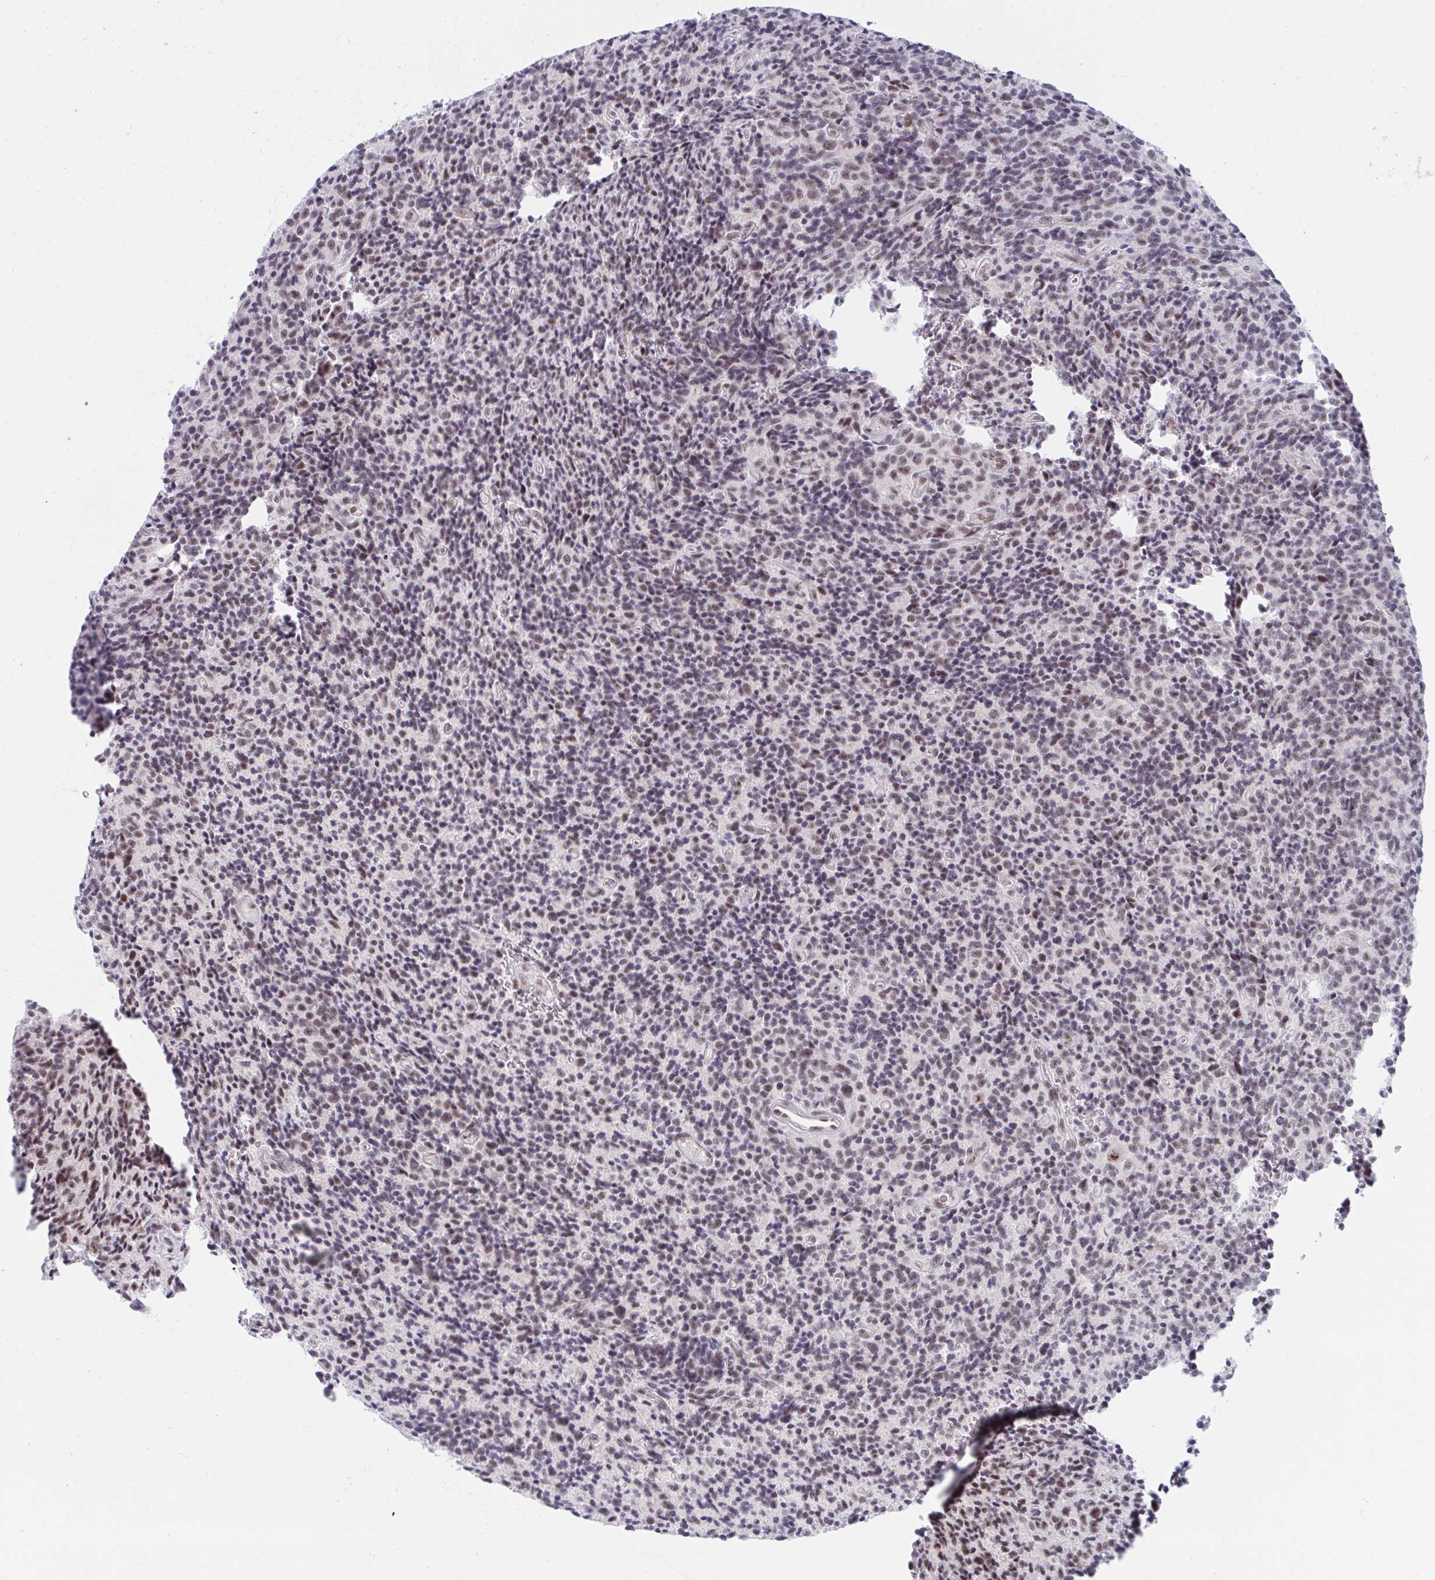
{"staining": {"intensity": "weak", "quantity": "25%-75%", "location": "nuclear"}, "tissue": "glioma", "cell_type": "Tumor cells", "image_type": "cancer", "snomed": [{"axis": "morphology", "description": "Glioma, malignant, High grade"}, {"axis": "topography", "description": "Brain"}], "caption": "Protein analysis of high-grade glioma (malignant) tissue displays weak nuclear expression in approximately 25%-75% of tumor cells.", "gene": "PRR14", "patient": {"sex": "male", "age": 76}}